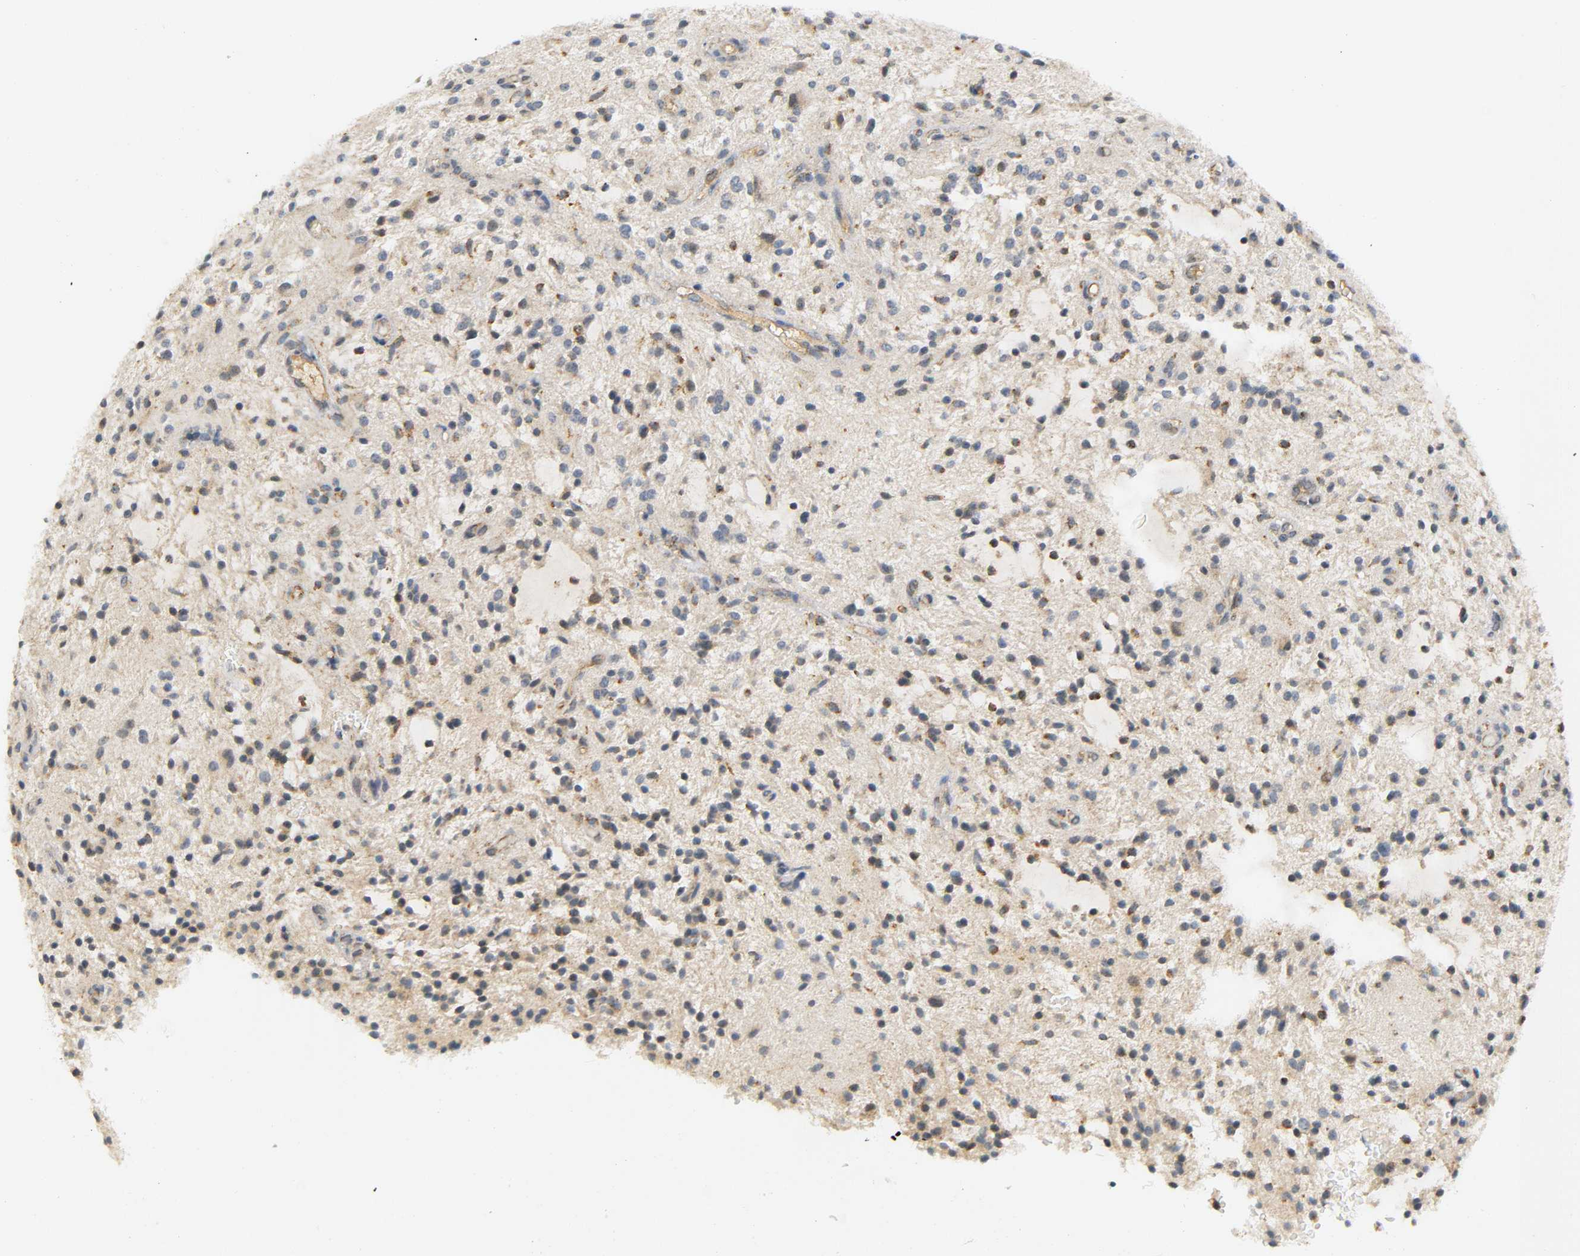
{"staining": {"intensity": "negative", "quantity": "none", "location": "none"}, "tissue": "glioma", "cell_type": "Tumor cells", "image_type": "cancer", "snomed": [{"axis": "morphology", "description": "Glioma, malignant, NOS"}, {"axis": "topography", "description": "Cerebellum"}], "caption": "Tumor cells show no significant protein positivity in malignant glioma.", "gene": "NRP1", "patient": {"sex": "female", "age": 10}}